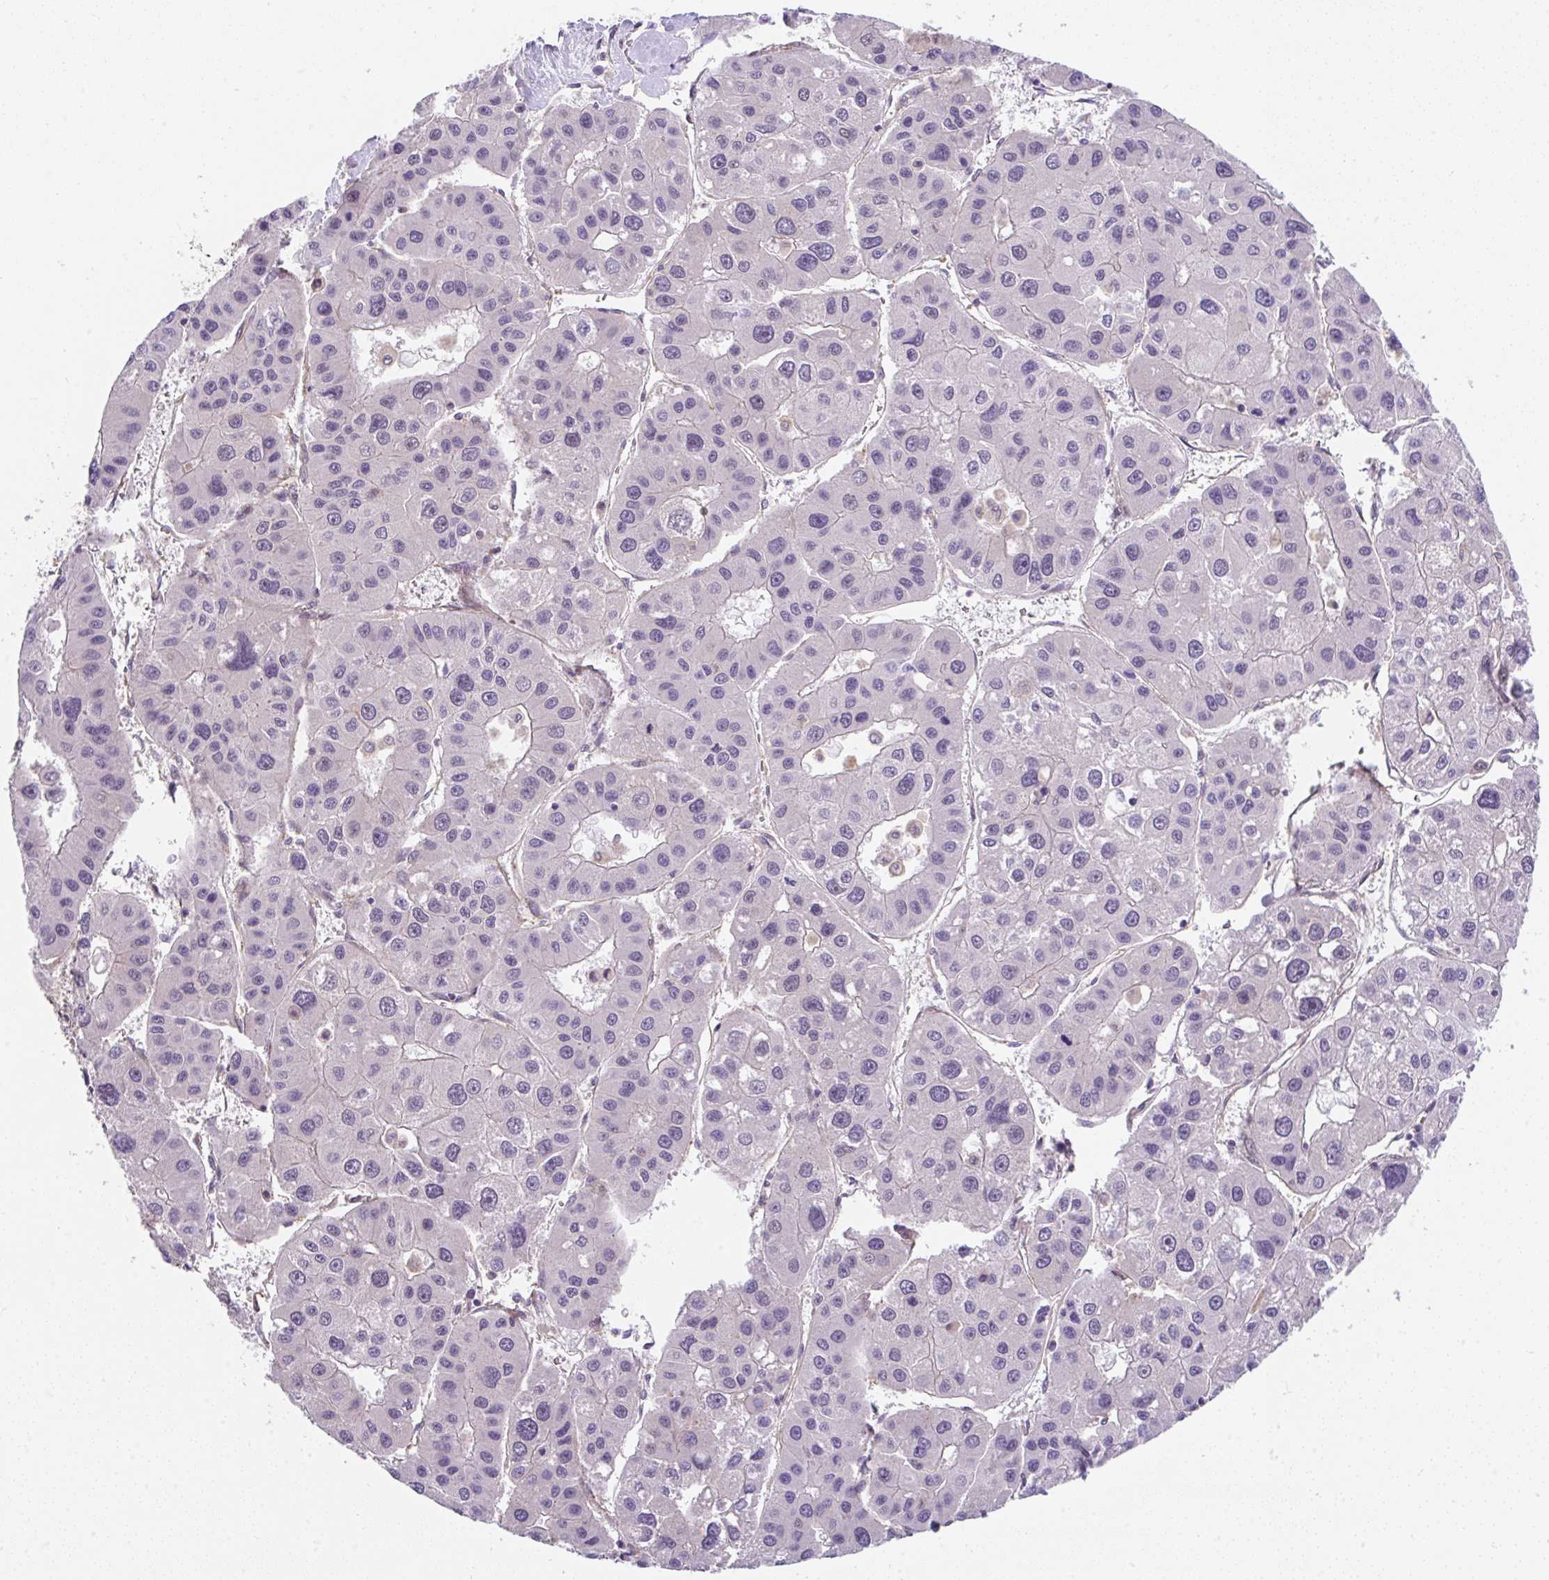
{"staining": {"intensity": "negative", "quantity": "none", "location": "none"}, "tissue": "liver cancer", "cell_type": "Tumor cells", "image_type": "cancer", "snomed": [{"axis": "morphology", "description": "Carcinoma, Hepatocellular, NOS"}, {"axis": "topography", "description": "Liver"}], "caption": "A high-resolution image shows immunohistochemistry staining of liver cancer, which demonstrates no significant expression in tumor cells.", "gene": "ZNF696", "patient": {"sex": "male", "age": 73}}